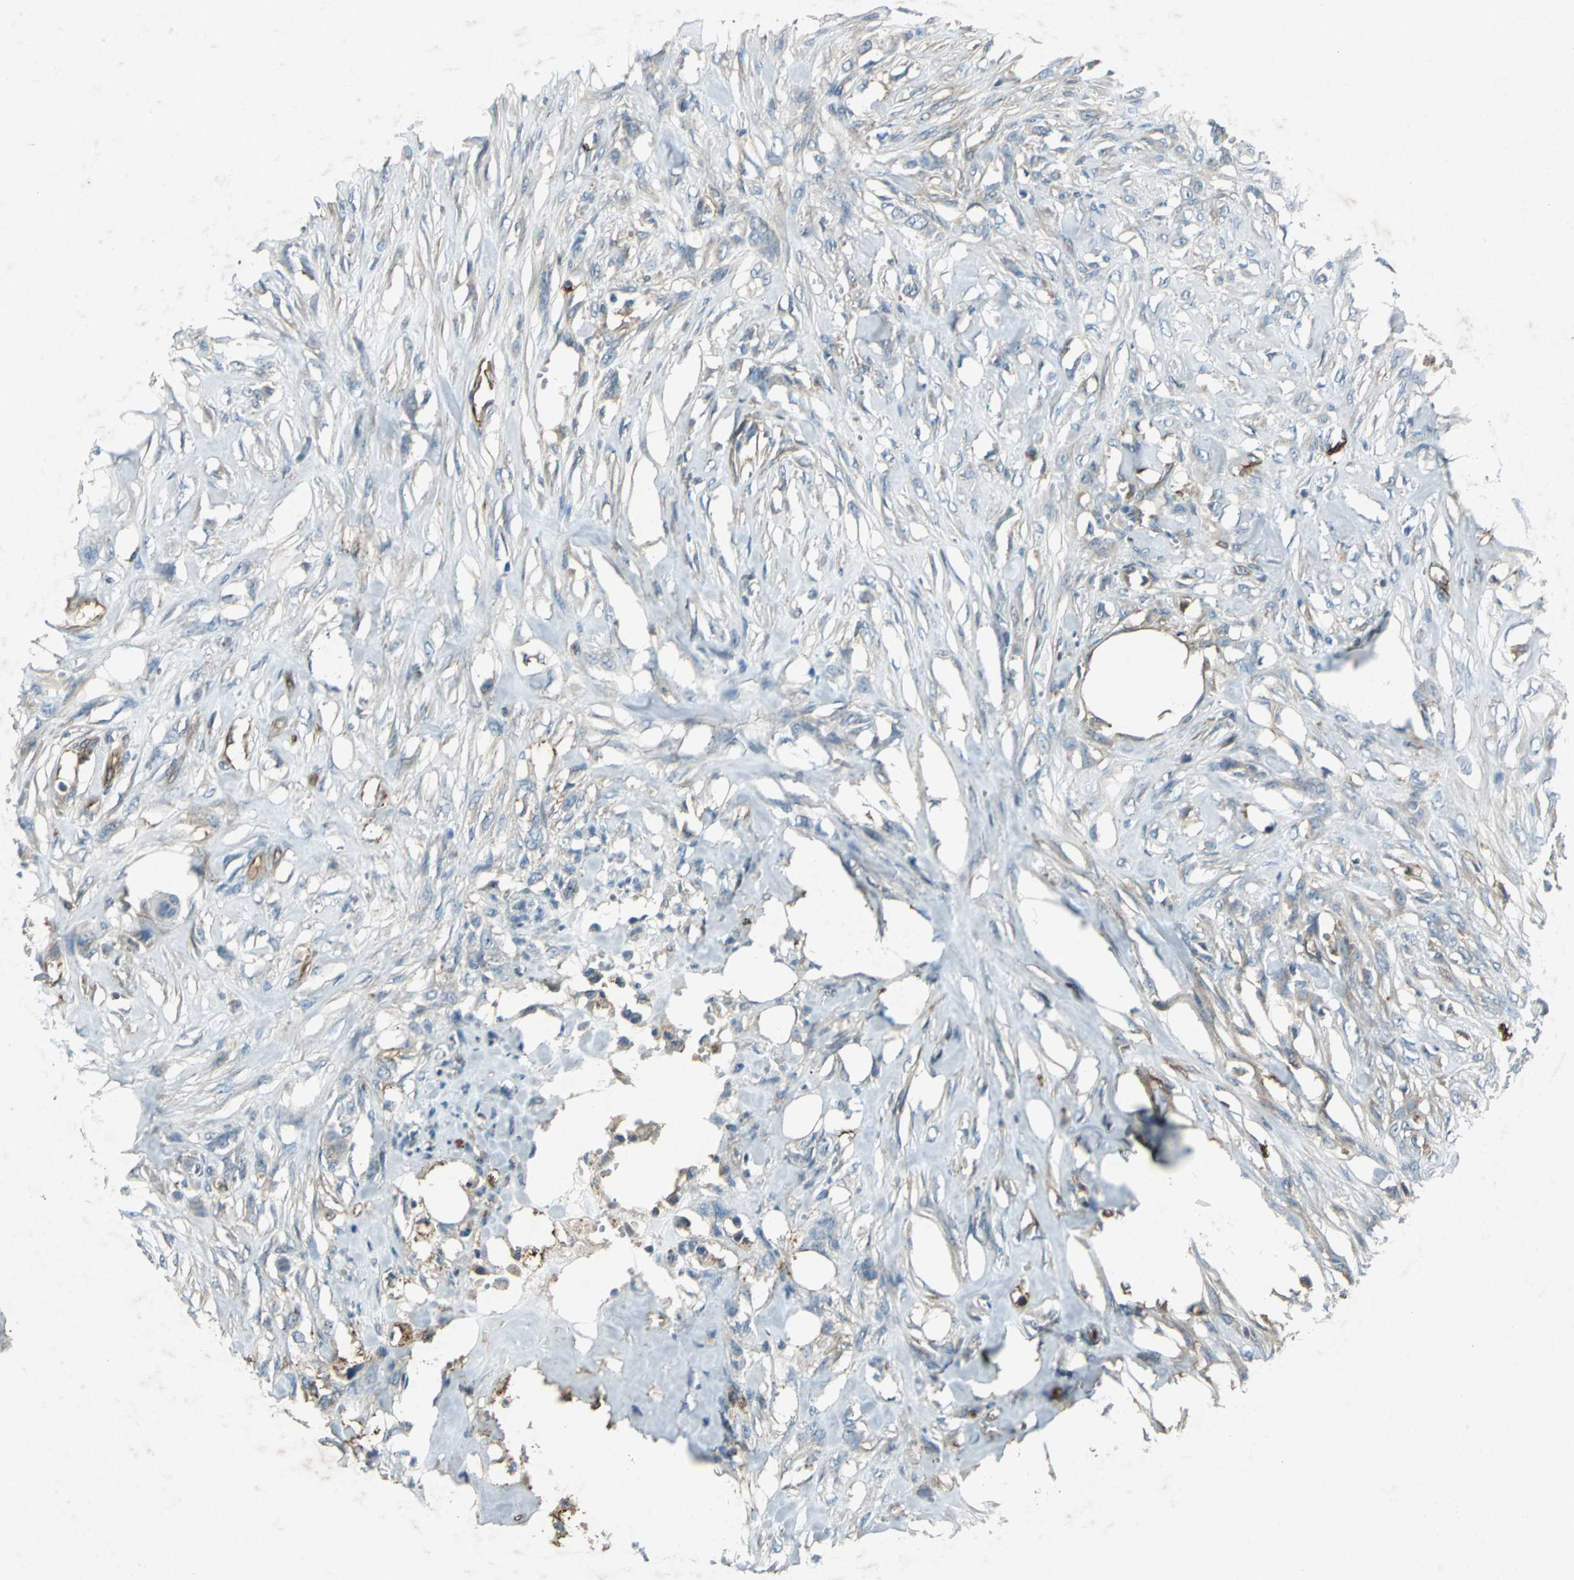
{"staining": {"intensity": "weak", "quantity": "<25%", "location": "cytoplasmic/membranous"}, "tissue": "skin cancer", "cell_type": "Tumor cells", "image_type": "cancer", "snomed": [{"axis": "morphology", "description": "Normal tissue, NOS"}, {"axis": "morphology", "description": "Squamous cell carcinoma, NOS"}, {"axis": "topography", "description": "Skin"}], "caption": "Protein analysis of skin cancer reveals no significant positivity in tumor cells. The staining was performed using DAB to visualize the protein expression in brown, while the nuclei were stained in blue with hematoxylin (Magnification: 20x).", "gene": "CCR6", "patient": {"sex": "female", "age": 59}}